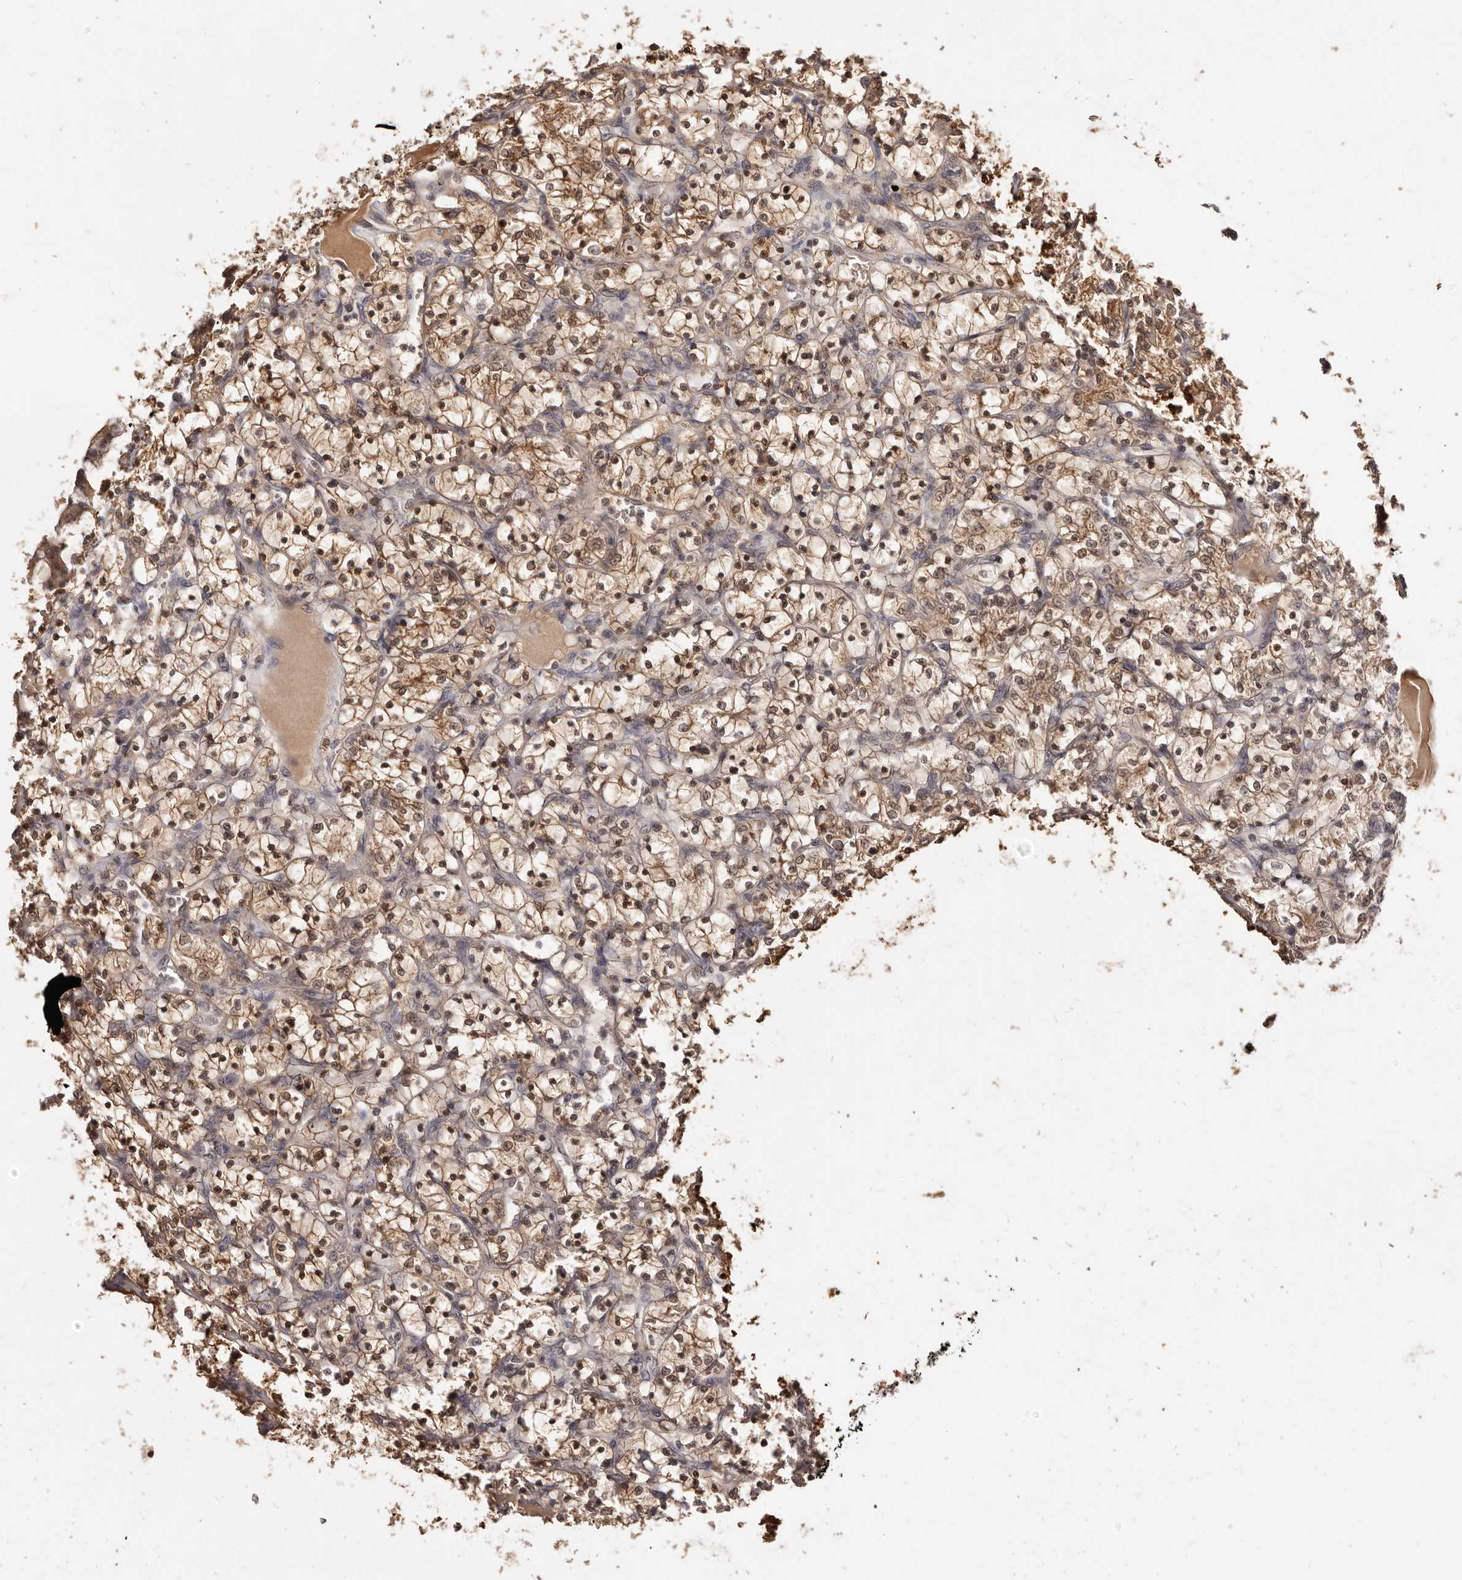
{"staining": {"intensity": "moderate", "quantity": ">75%", "location": "cytoplasmic/membranous,nuclear"}, "tissue": "renal cancer", "cell_type": "Tumor cells", "image_type": "cancer", "snomed": [{"axis": "morphology", "description": "Adenocarcinoma, NOS"}, {"axis": "topography", "description": "Kidney"}], "caption": "The immunohistochemical stain shows moderate cytoplasmic/membranous and nuclear positivity in tumor cells of renal cancer (adenocarcinoma) tissue. (DAB (3,3'-diaminobenzidine) = brown stain, brightfield microscopy at high magnification).", "gene": "TSPAN13", "patient": {"sex": "female", "age": 69}}